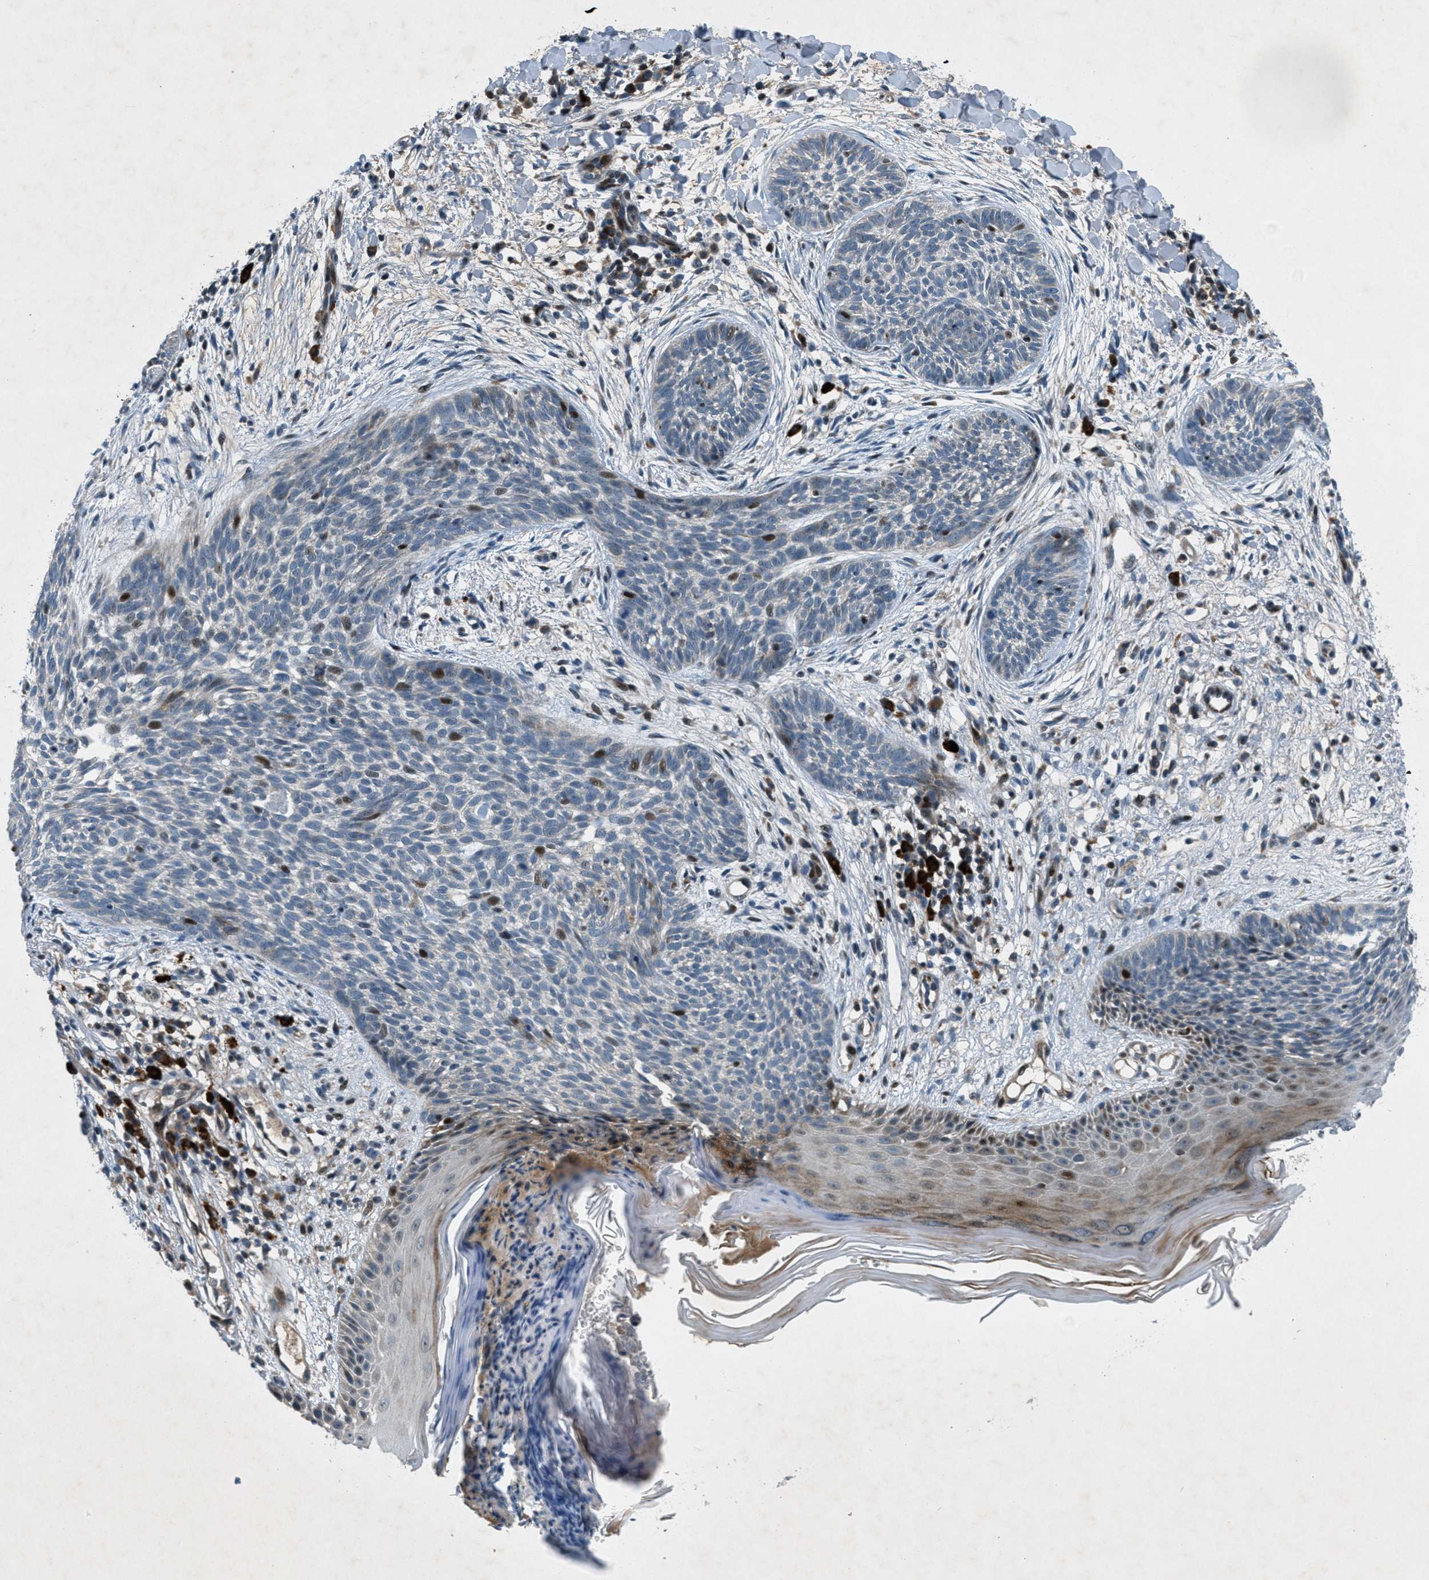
{"staining": {"intensity": "moderate", "quantity": "<25%", "location": "nuclear"}, "tissue": "skin cancer", "cell_type": "Tumor cells", "image_type": "cancer", "snomed": [{"axis": "morphology", "description": "Basal cell carcinoma"}, {"axis": "topography", "description": "Skin"}], "caption": "Skin basal cell carcinoma stained with a brown dye shows moderate nuclear positive positivity in about <25% of tumor cells.", "gene": "CLEC2D", "patient": {"sex": "female", "age": 59}}